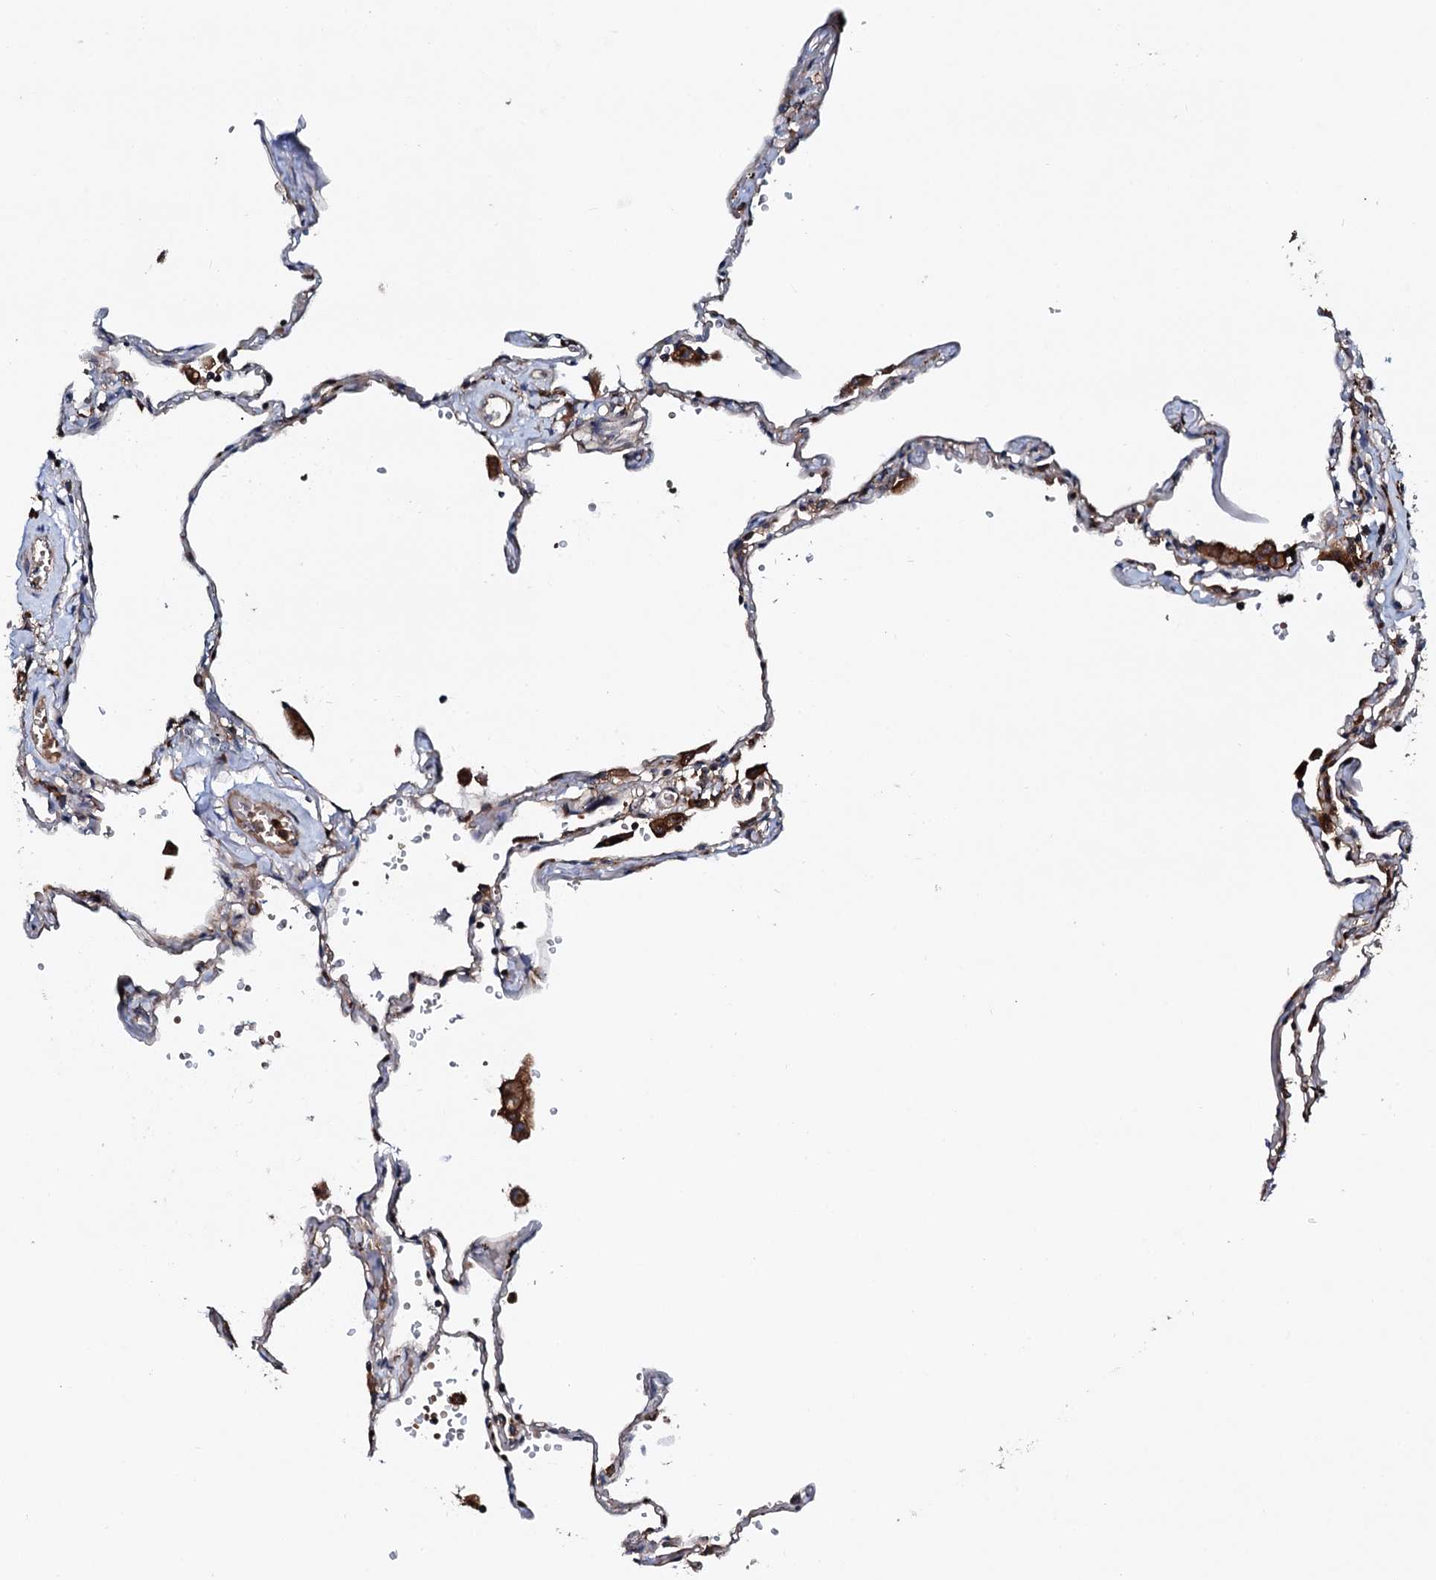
{"staining": {"intensity": "moderate", "quantity": "25%-75%", "location": "cytoplasmic/membranous"}, "tissue": "lung", "cell_type": "Alveolar cells", "image_type": "normal", "snomed": [{"axis": "morphology", "description": "Normal tissue, NOS"}, {"axis": "topography", "description": "Lung"}], "caption": "IHC of unremarkable human lung shows medium levels of moderate cytoplasmic/membranous positivity in approximately 25%-75% of alveolar cells.", "gene": "VAMP8", "patient": {"sex": "female", "age": 67}}